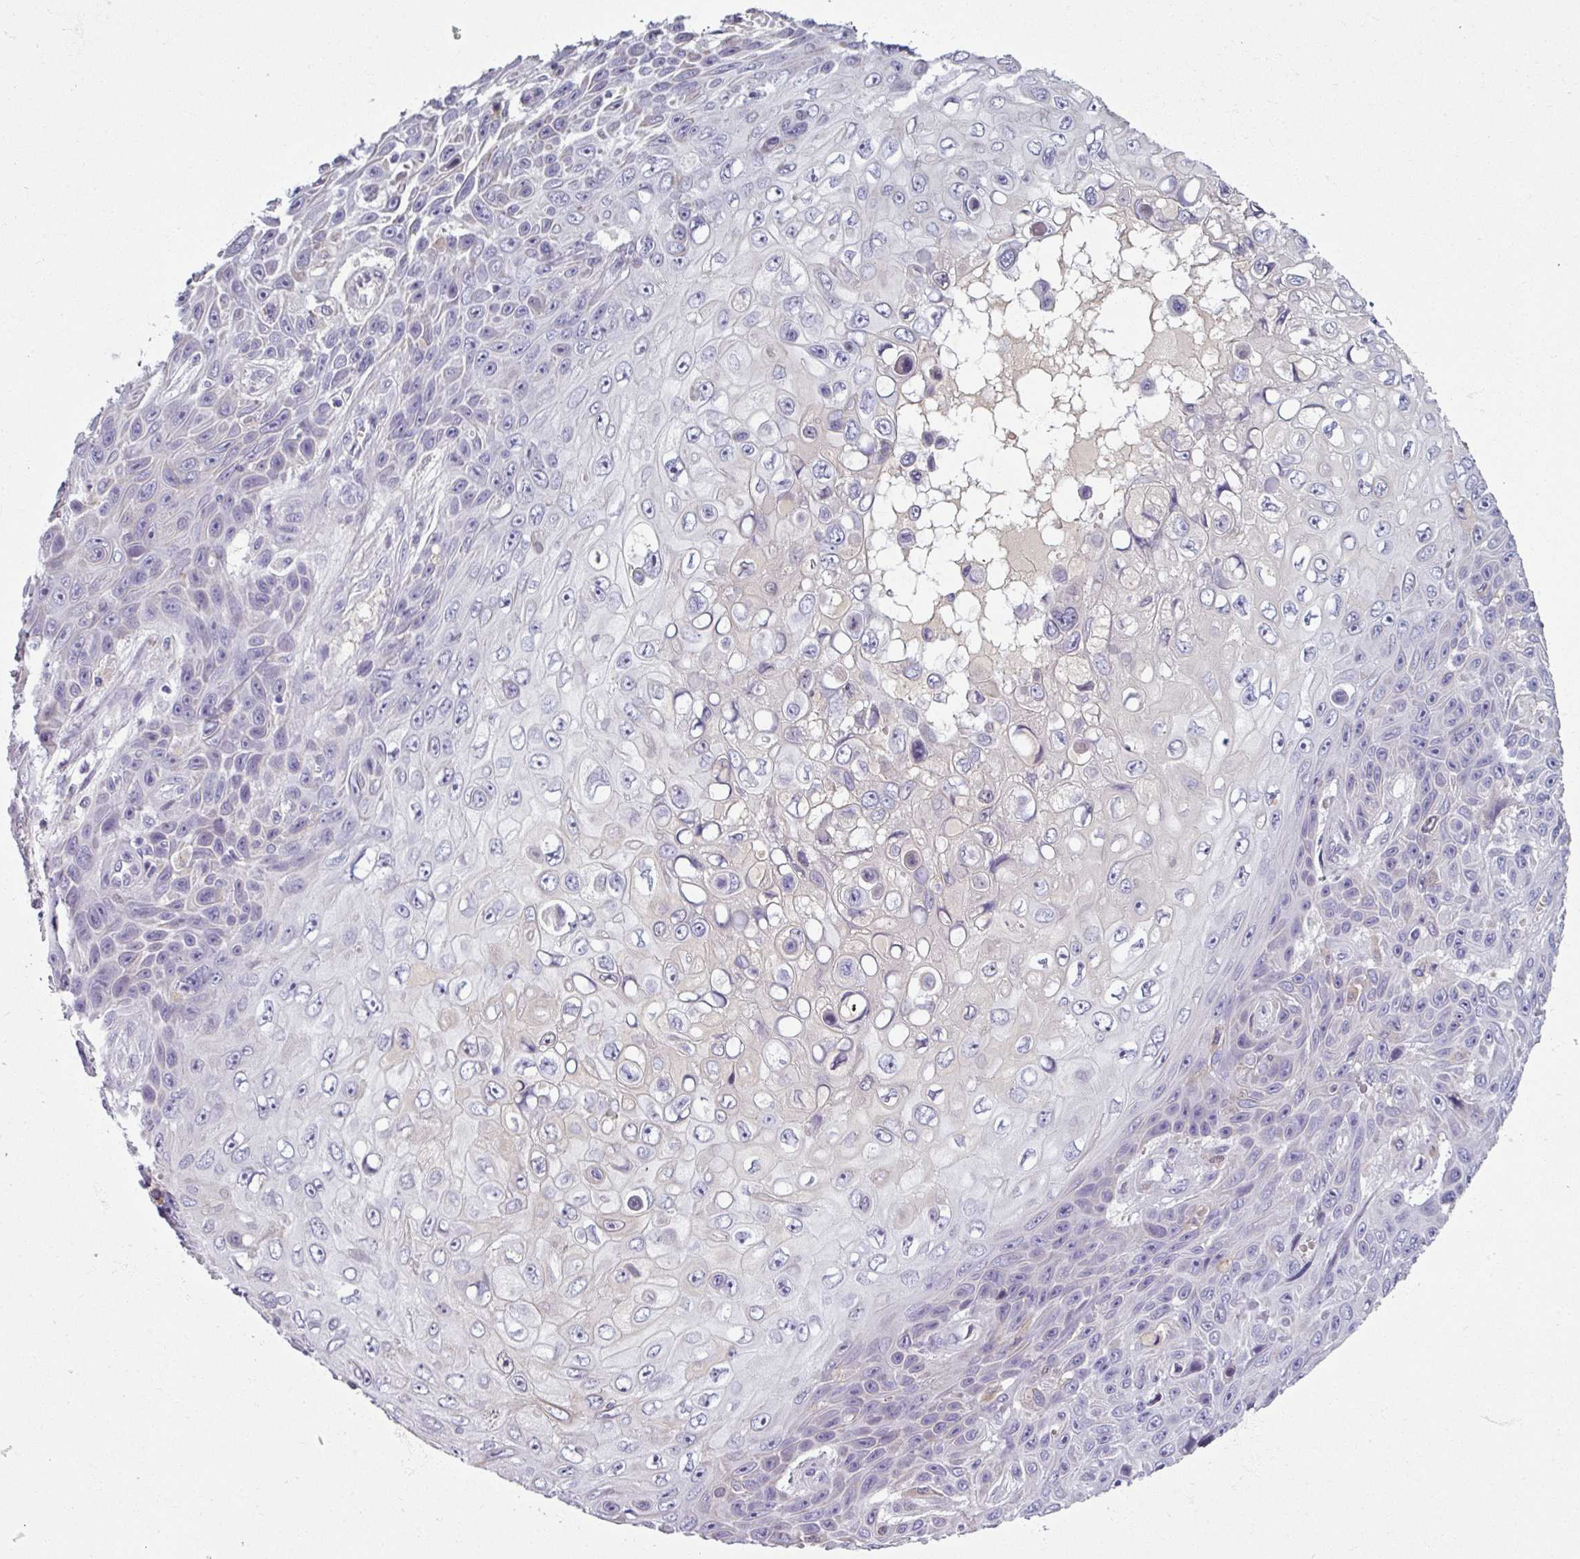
{"staining": {"intensity": "negative", "quantity": "none", "location": "none"}, "tissue": "skin cancer", "cell_type": "Tumor cells", "image_type": "cancer", "snomed": [{"axis": "morphology", "description": "Squamous cell carcinoma, NOS"}, {"axis": "topography", "description": "Skin"}], "caption": "Protein analysis of skin squamous cell carcinoma displays no significant staining in tumor cells.", "gene": "SPESP1", "patient": {"sex": "male", "age": 82}}